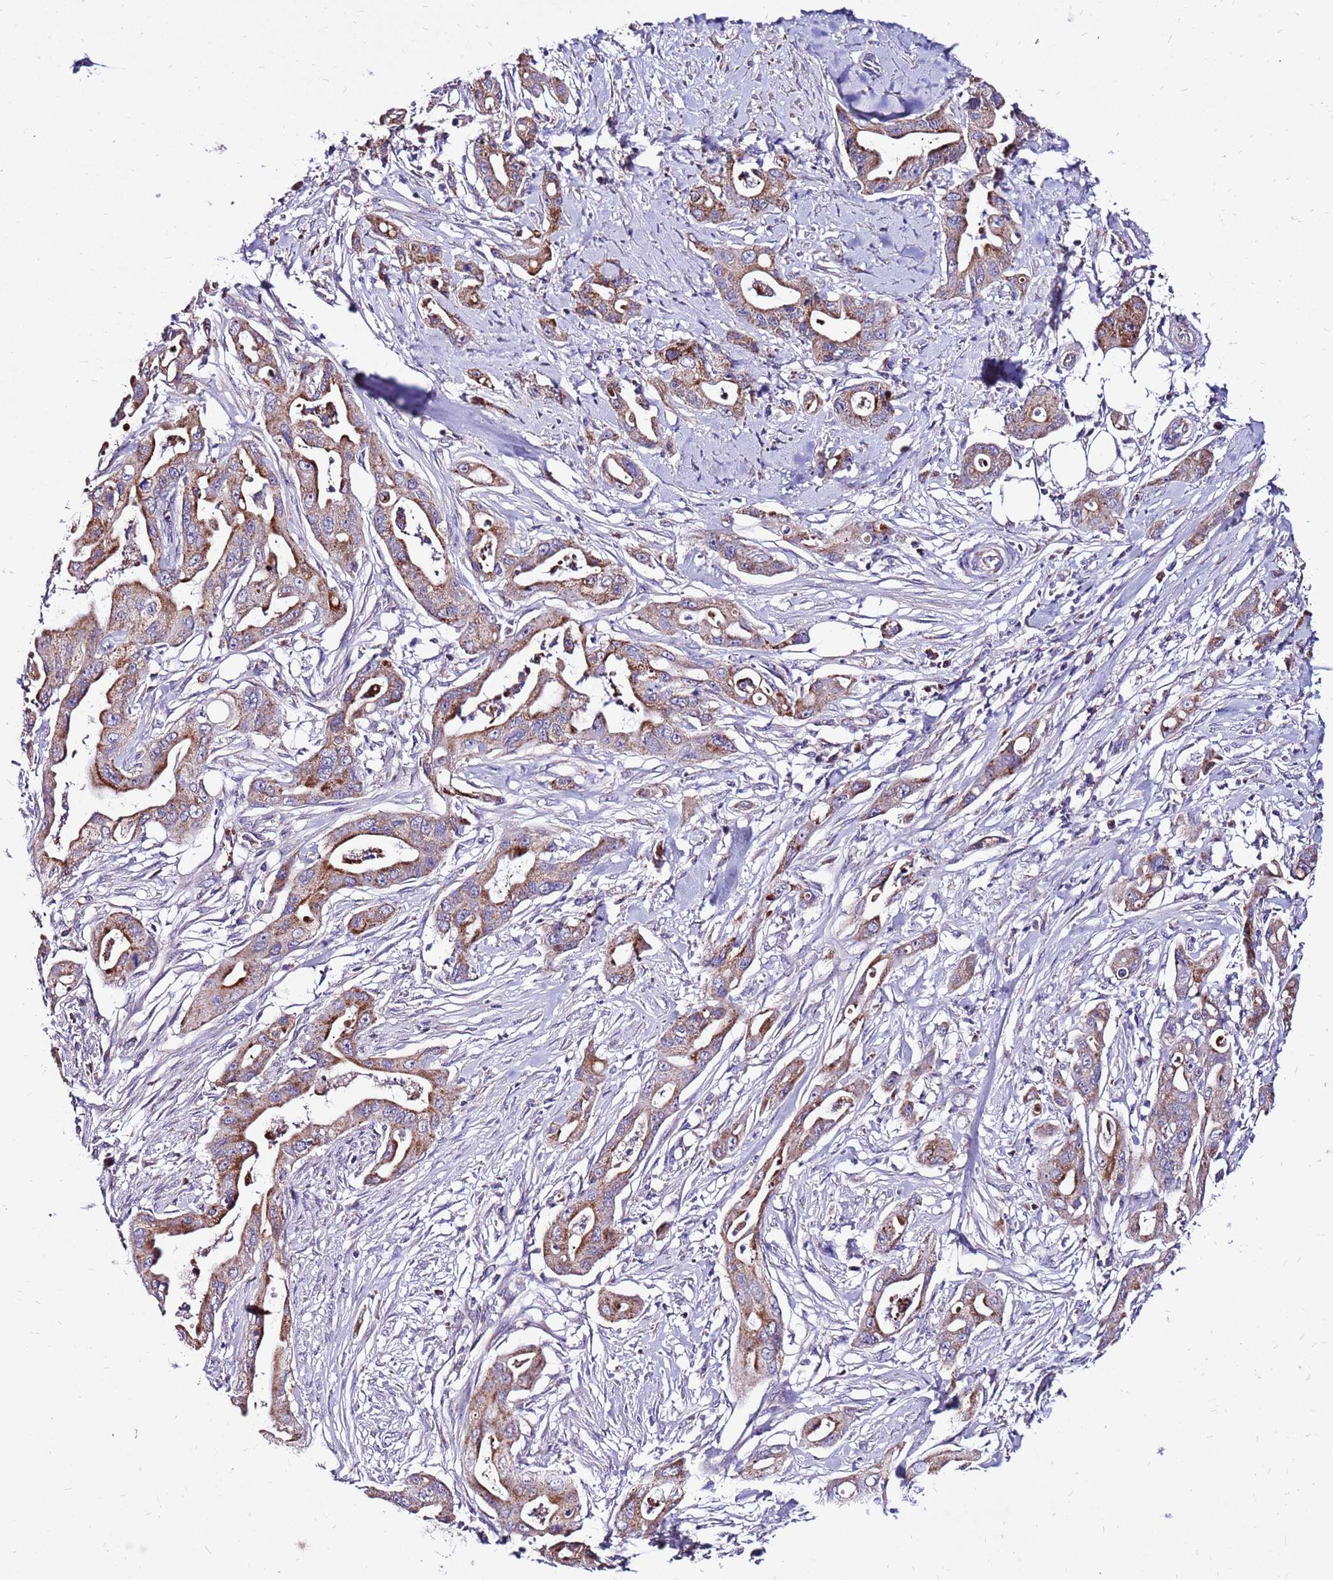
{"staining": {"intensity": "moderate", "quantity": ">75%", "location": "cytoplasmic/membranous"}, "tissue": "ovarian cancer", "cell_type": "Tumor cells", "image_type": "cancer", "snomed": [{"axis": "morphology", "description": "Cystadenocarcinoma, mucinous, NOS"}, {"axis": "topography", "description": "Ovary"}], "caption": "Immunohistochemistry staining of ovarian cancer, which reveals medium levels of moderate cytoplasmic/membranous expression in about >75% of tumor cells indicating moderate cytoplasmic/membranous protein positivity. The staining was performed using DAB (3,3'-diaminobenzidine) (brown) for protein detection and nuclei were counterstained in hematoxylin (blue).", "gene": "SPSB3", "patient": {"sex": "female", "age": 70}}